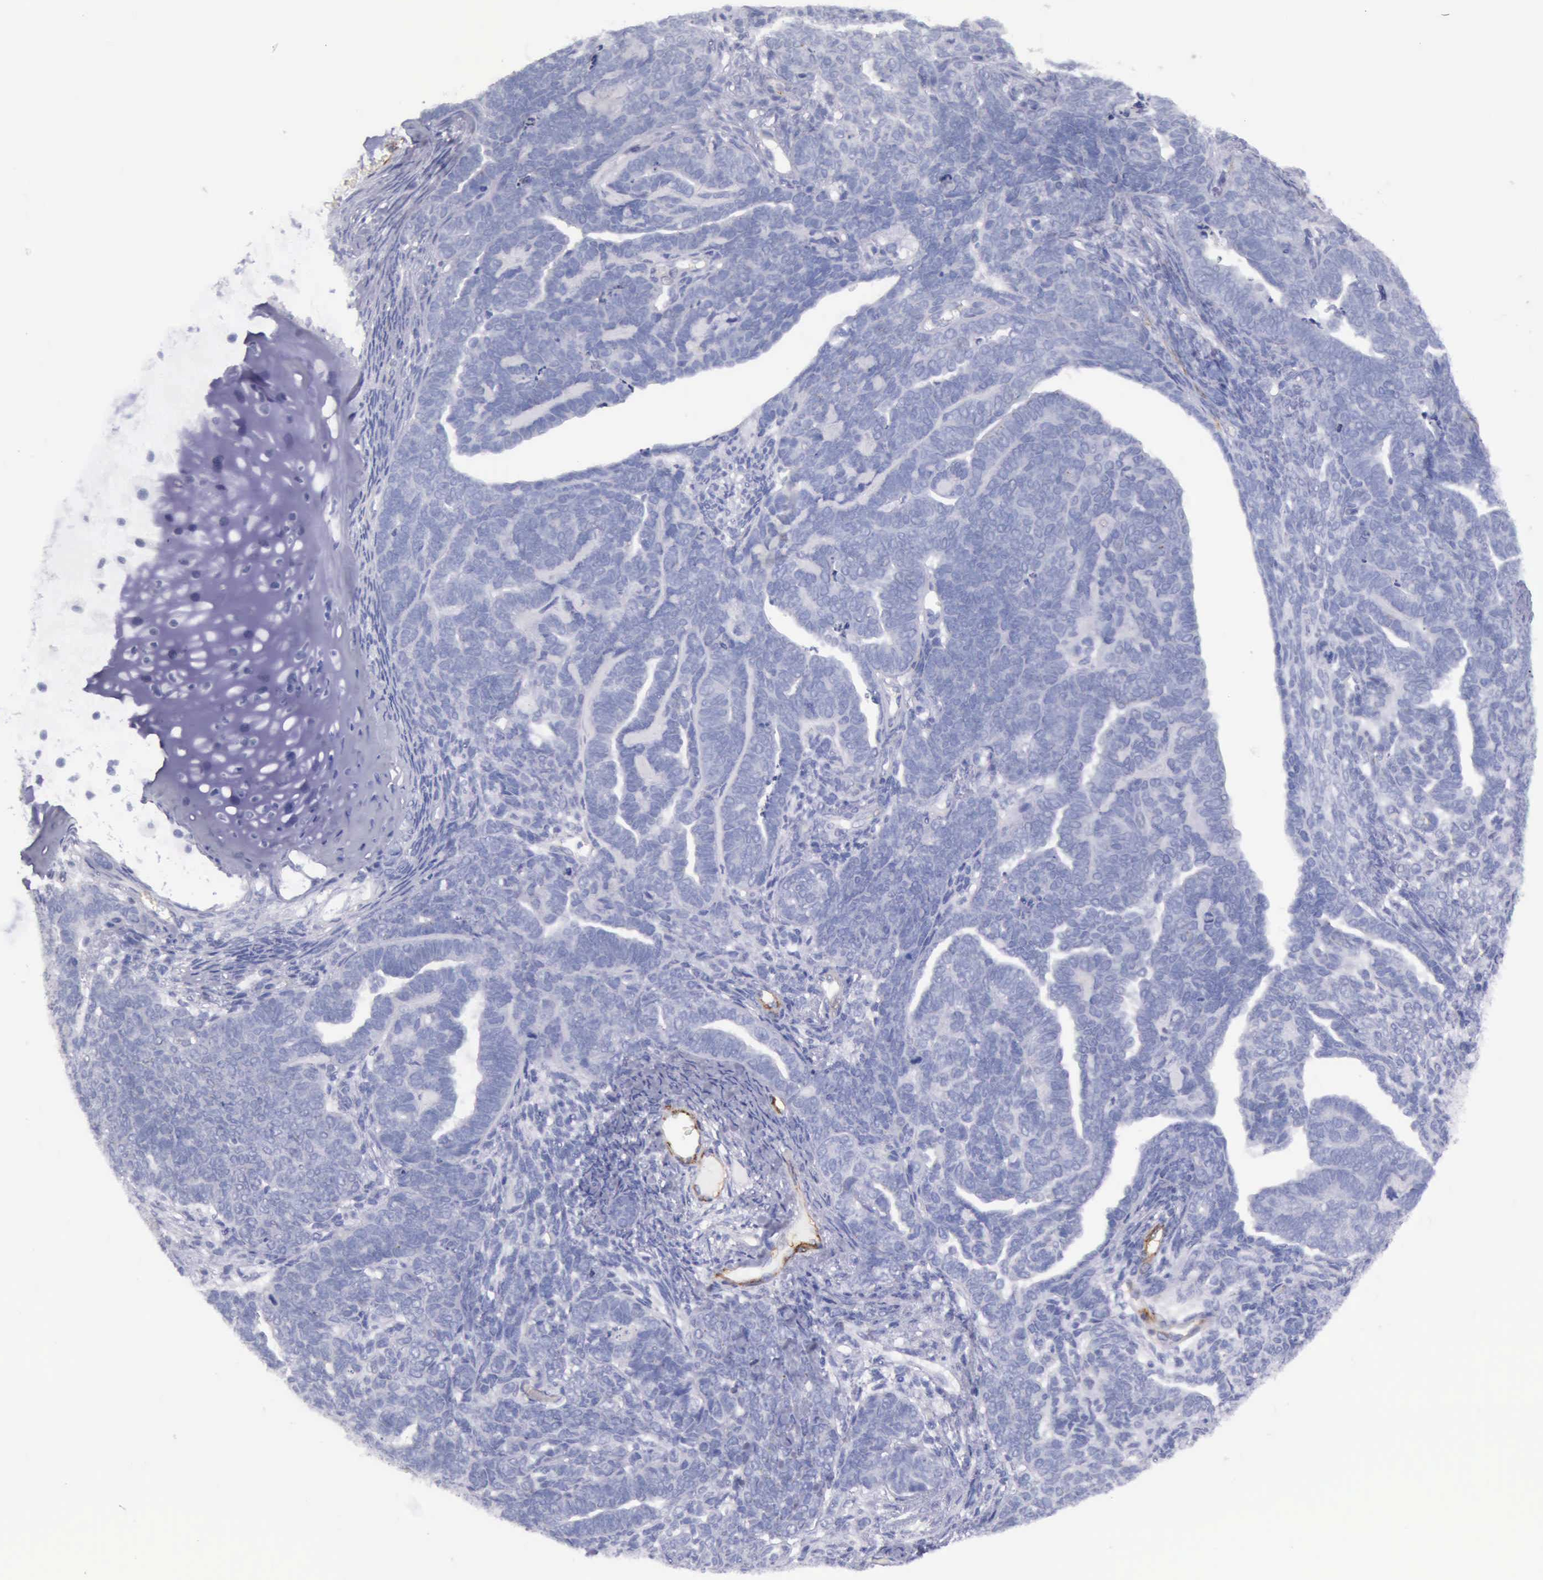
{"staining": {"intensity": "negative", "quantity": "none", "location": "none"}, "tissue": "endometrial cancer", "cell_type": "Tumor cells", "image_type": "cancer", "snomed": [{"axis": "morphology", "description": "Neoplasm, malignant, NOS"}, {"axis": "topography", "description": "Endometrium"}], "caption": "DAB (3,3'-diaminobenzidine) immunohistochemical staining of human endometrial cancer demonstrates no significant expression in tumor cells.", "gene": "AOC3", "patient": {"sex": "female", "age": 74}}